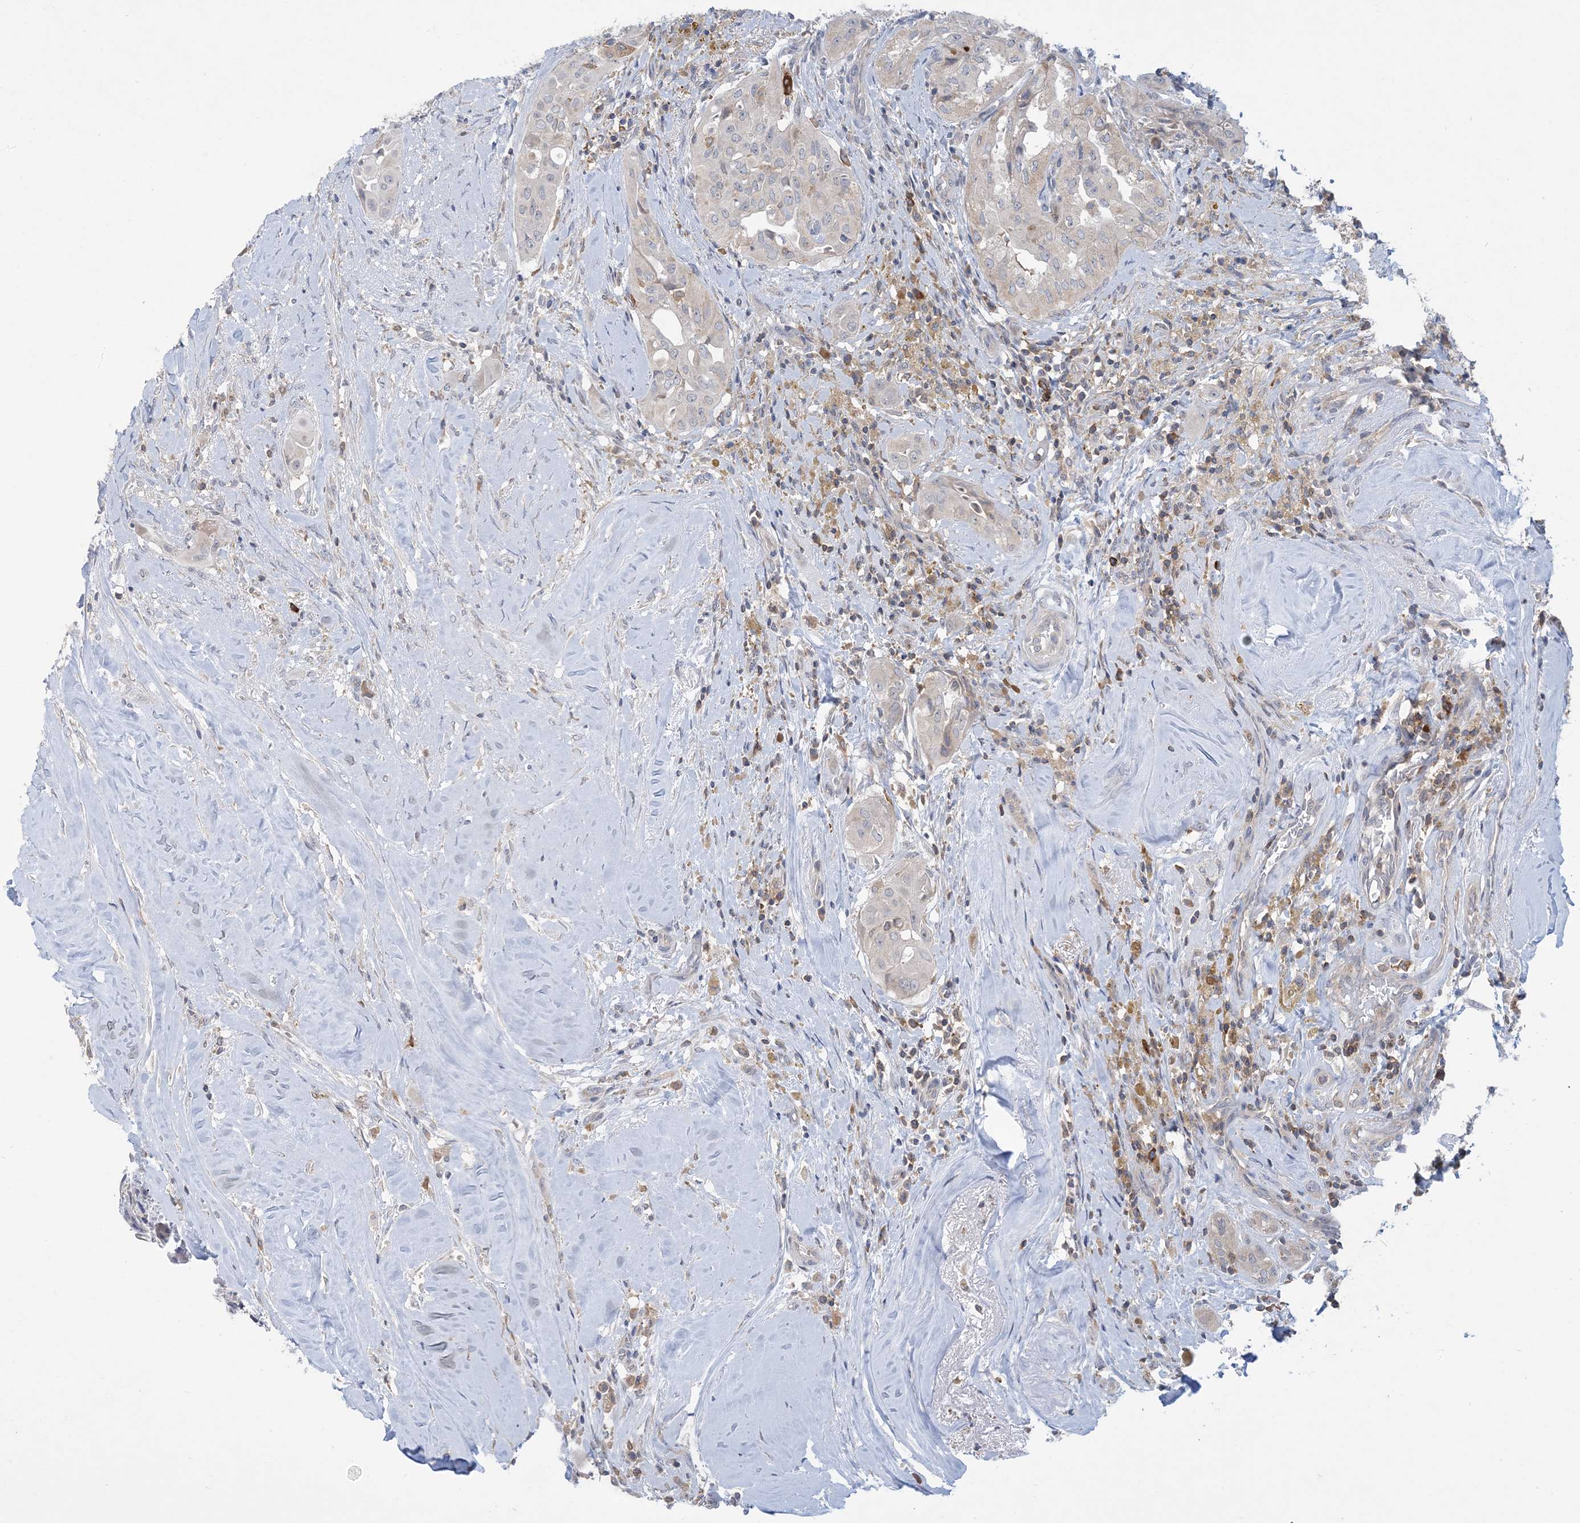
{"staining": {"intensity": "negative", "quantity": "none", "location": "none"}, "tissue": "thyroid cancer", "cell_type": "Tumor cells", "image_type": "cancer", "snomed": [{"axis": "morphology", "description": "Papillary adenocarcinoma, NOS"}, {"axis": "topography", "description": "Thyroid gland"}], "caption": "Thyroid cancer was stained to show a protein in brown. There is no significant positivity in tumor cells. The staining was performed using DAB (3,3'-diaminobenzidine) to visualize the protein expression in brown, while the nuclei were stained in blue with hematoxylin (Magnification: 20x).", "gene": "AOC1", "patient": {"sex": "female", "age": 59}}